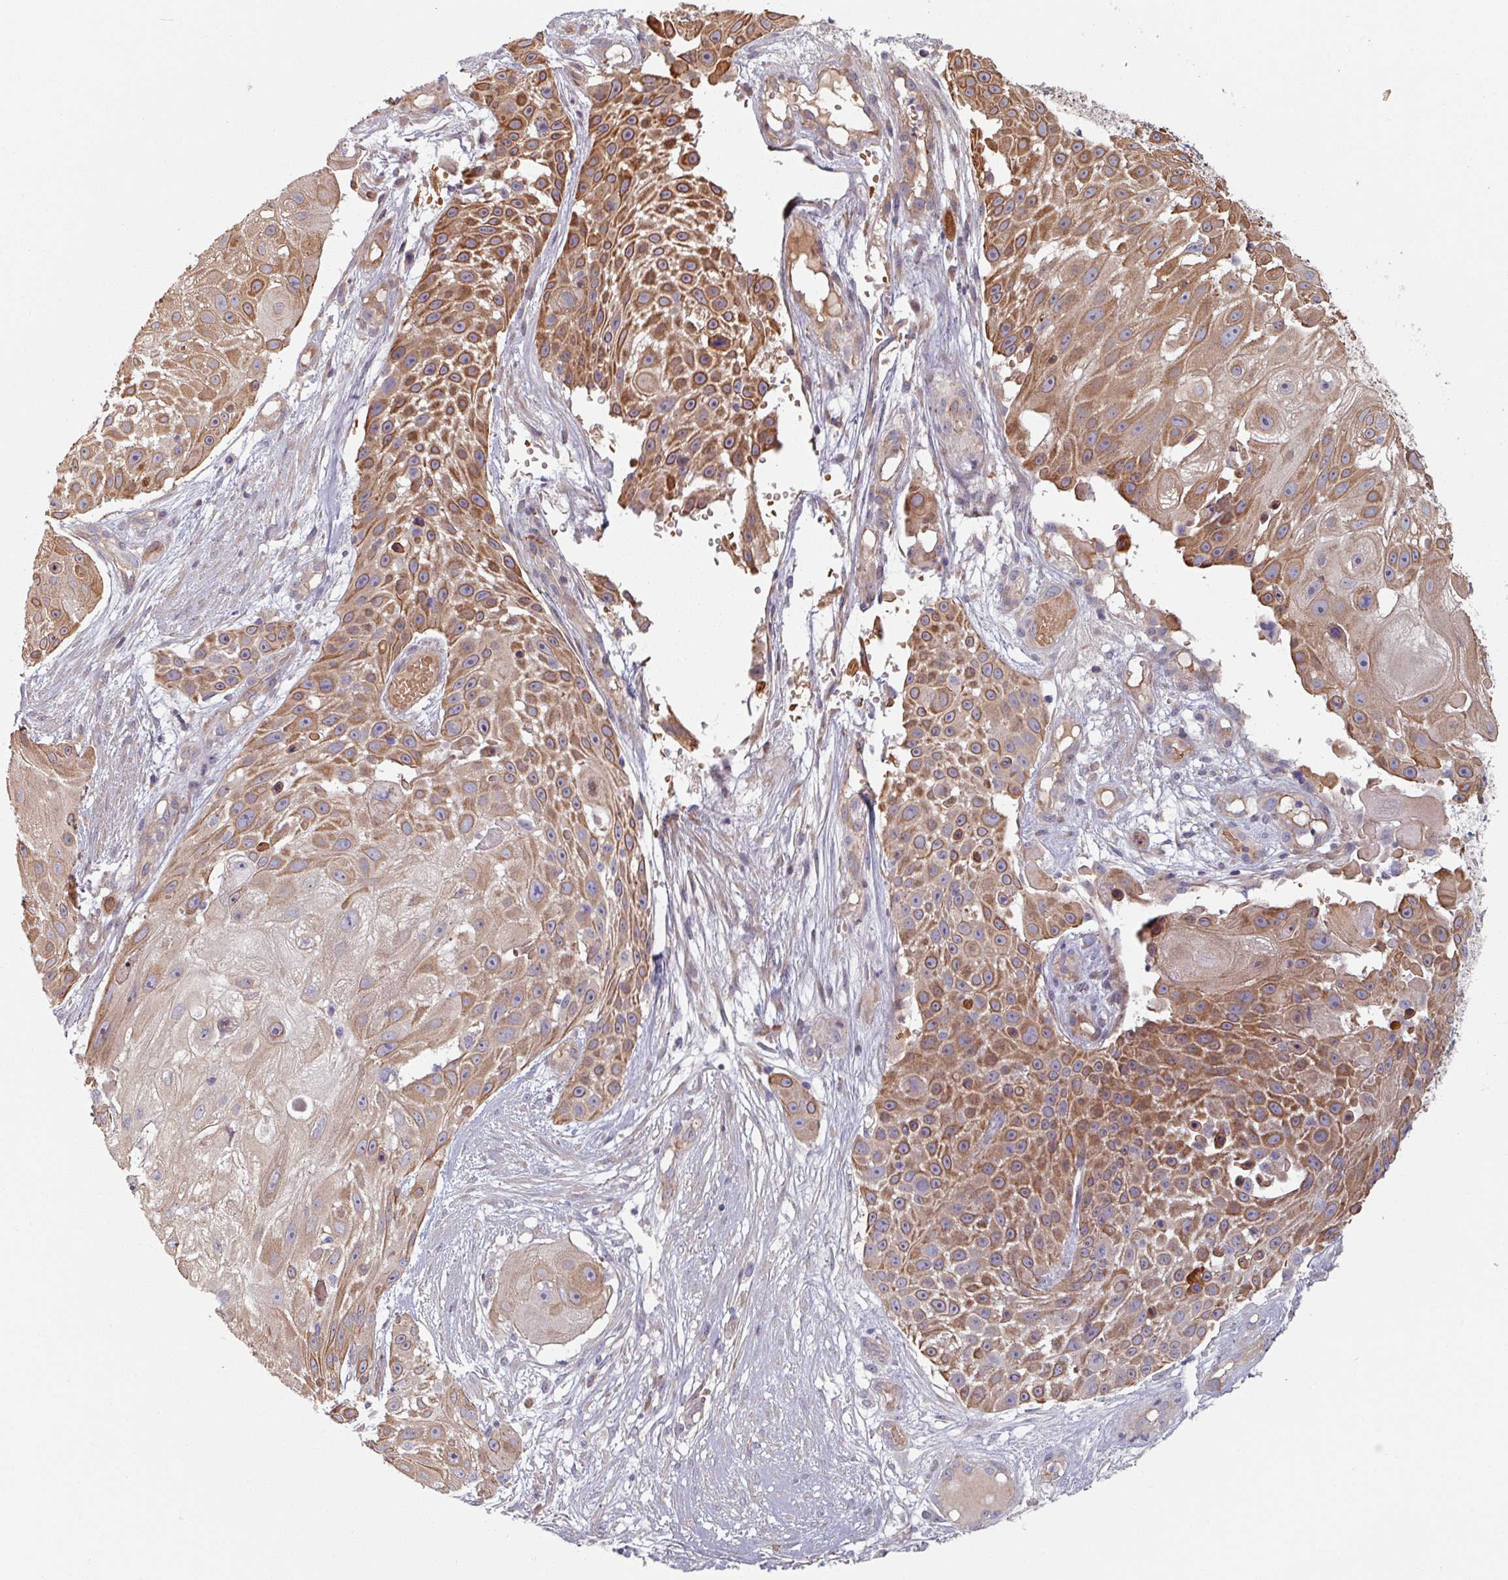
{"staining": {"intensity": "strong", "quantity": "25%-75%", "location": "cytoplasmic/membranous"}, "tissue": "skin cancer", "cell_type": "Tumor cells", "image_type": "cancer", "snomed": [{"axis": "morphology", "description": "Squamous cell carcinoma, NOS"}, {"axis": "topography", "description": "Skin"}], "caption": "Skin cancer stained with DAB immunohistochemistry (IHC) shows high levels of strong cytoplasmic/membranous staining in approximately 25%-75% of tumor cells.", "gene": "C4BPB", "patient": {"sex": "female", "age": 86}}